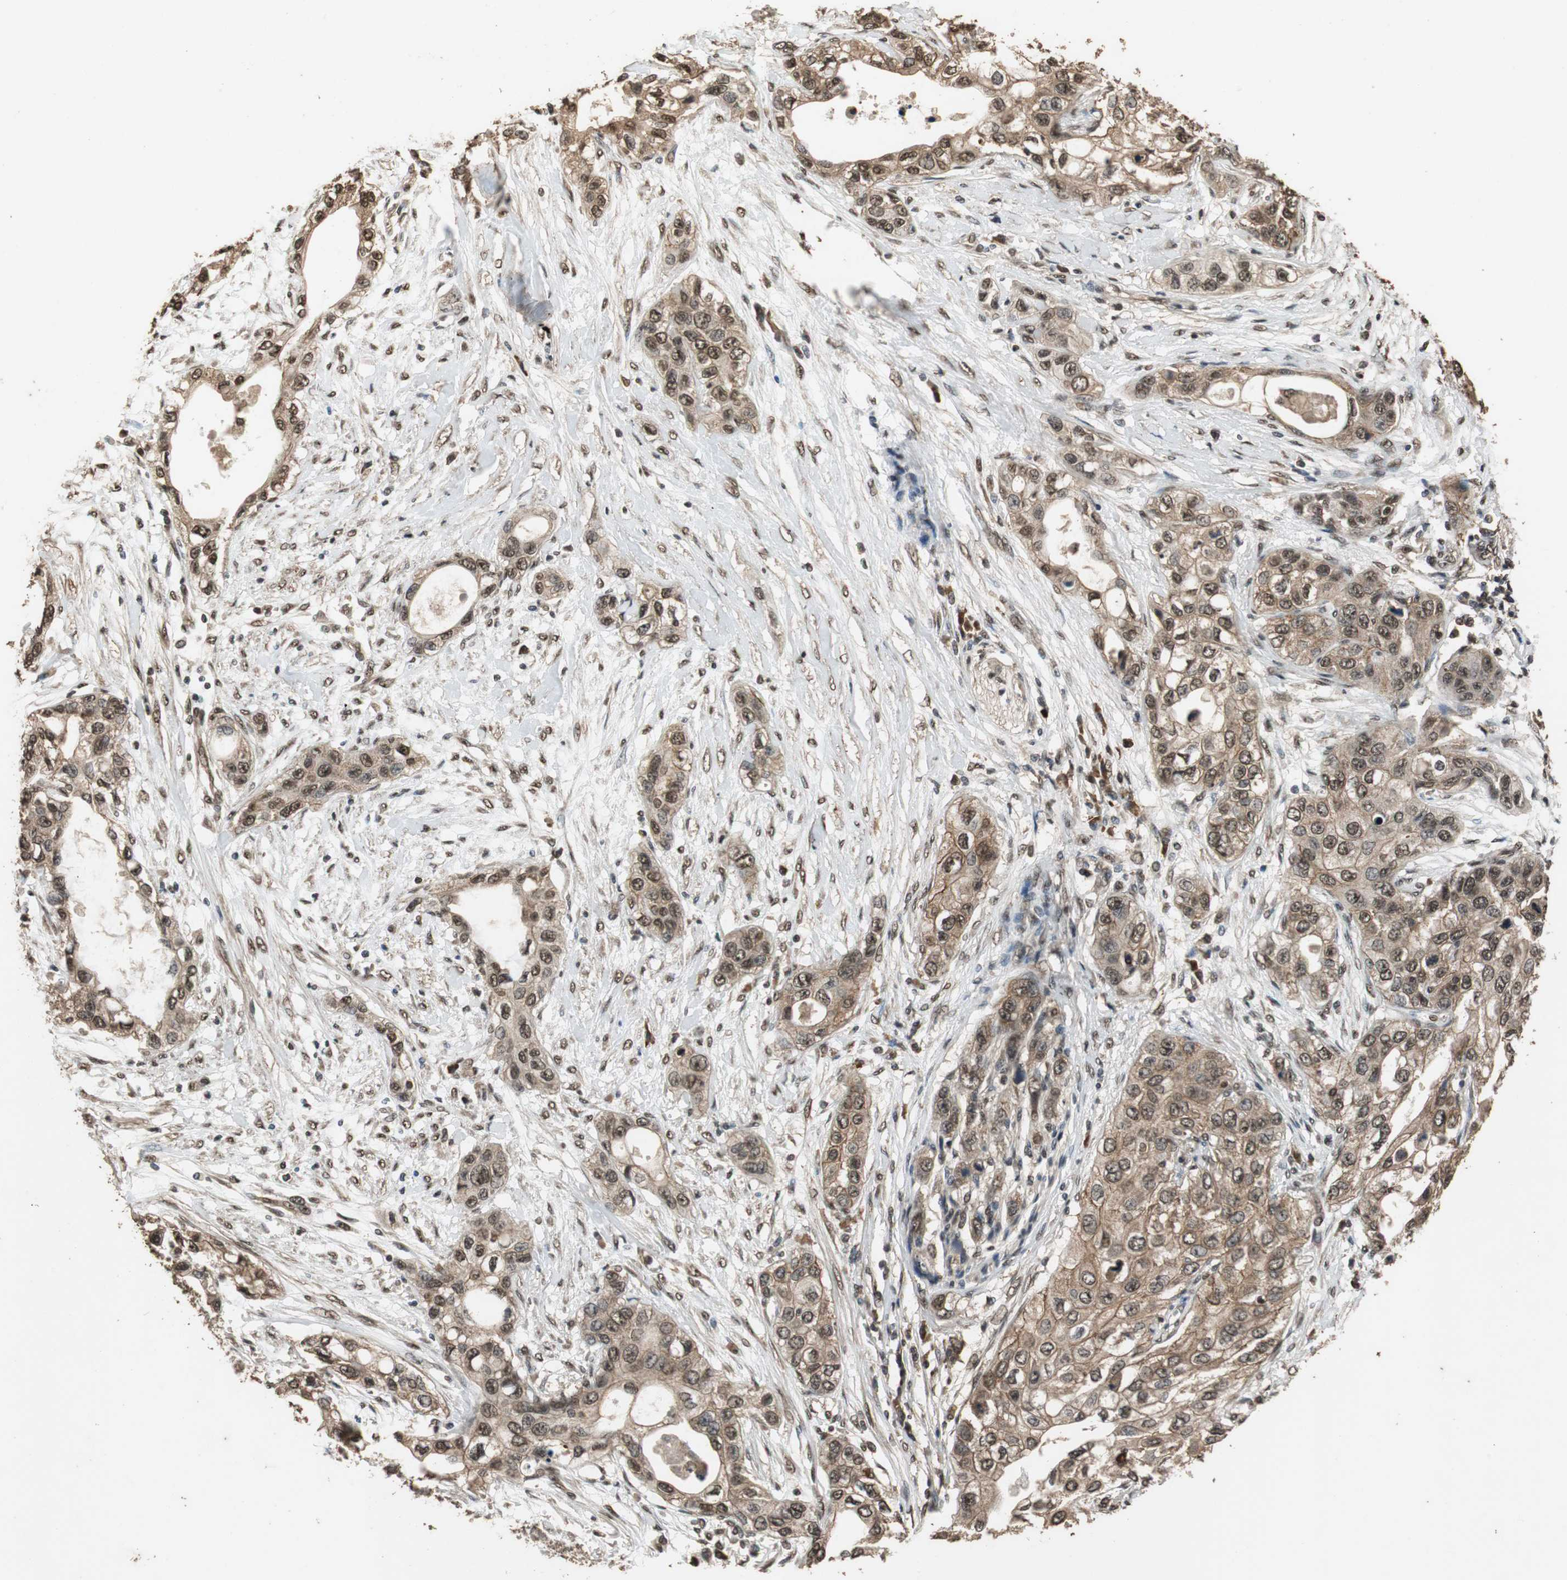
{"staining": {"intensity": "moderate", "quantity": ">75%", "location": "cytoplasmic/membranous,nuclear"}, "tissue": "pancreatic cancer", "cell_type": "Tumor cells", "image_type": "cancer", "snomed": [{"axis": "morphology", "description": "Adenocarcinoma, NOS"}, {"axis": "topography", "description": "Pancreas"}], "caption": "Adenocarcinoma (pancreatic) stained for a protein (brown) demonstrates moderate cytoplasmic/membranous and nuclear positive positivity in about >75% of tumor cells.", "gene": "ZNF18", "patient": {"sex": "female", "age": 70}}